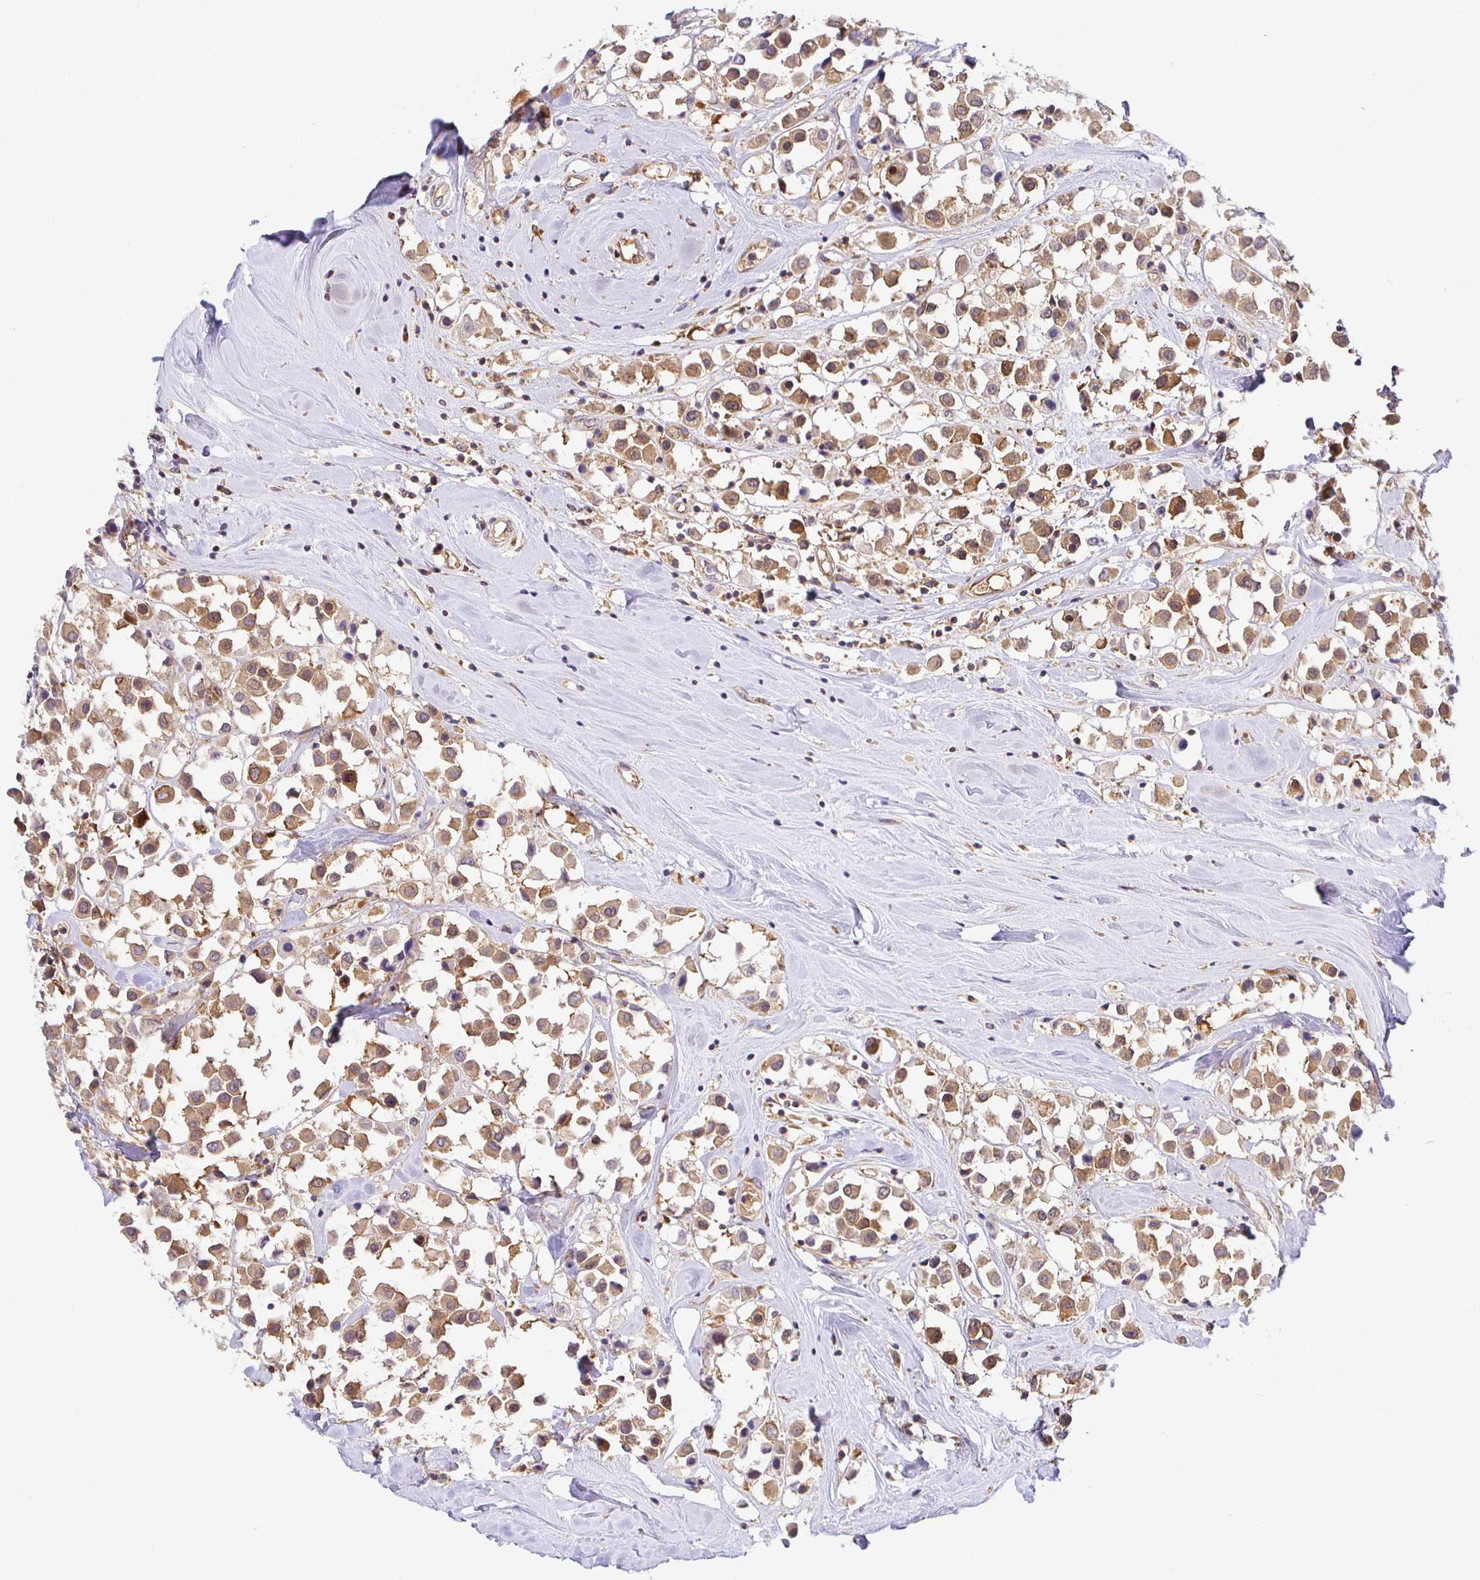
{"staining": {"intensity": "moderate", "quantity": ">75%", "location": "cytoplasmic/membranous"}, "tissue": "breast cancer", "cell_type": "Tumor cells", "image_type": "cancer", "snomed": [{"axis": "morphology", "description": "Duct carcinoma"}, {"axis": "topography", "description": "Breast"}], "caption": "Intraductal carcinoma (breast) stained for a protein (brown) demonstrates moderate cytoplasmic/membranous positive expression in approximately >75% of tumor cells.", "gene": "IRAK1", "patient": {"sex": "female", "age": 61}}